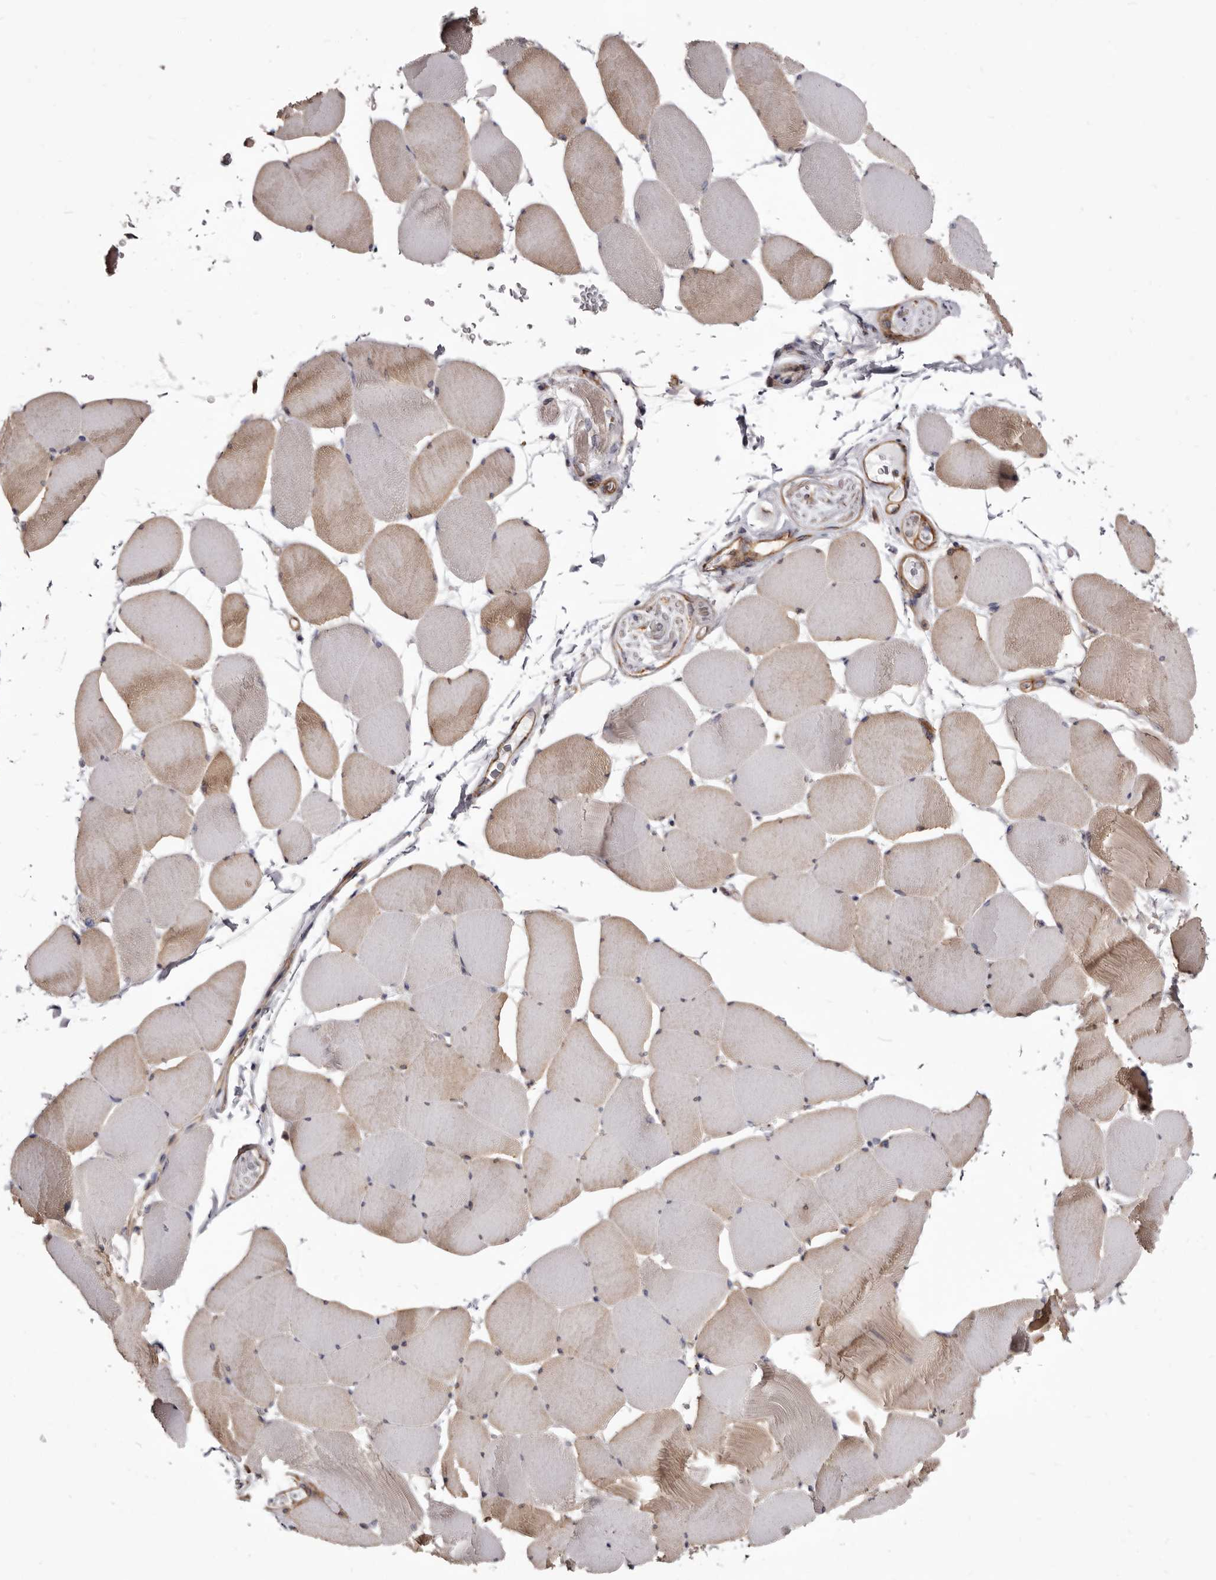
{"staining": {"intensity": "weak", "quantity": "25%-75%", "location": "cytoplasmic/membranous"}, "tissue": "skeletal muscle", "cell_type": "Myocytes", "image_type": "normal", "snomed": [{"axis": "morphology", "description": "Normal tissue, NOS"}, {"axis": "topography", "description": "Skeletal muscle"}], "caption": "Skeletal muscle stained for a protein displays weak cytoplasmic/membranous positivity in myocytes. Nuclei are stained in blue.", "gene": "TPD52", "patient": {"sex": "male", "age": 62}}